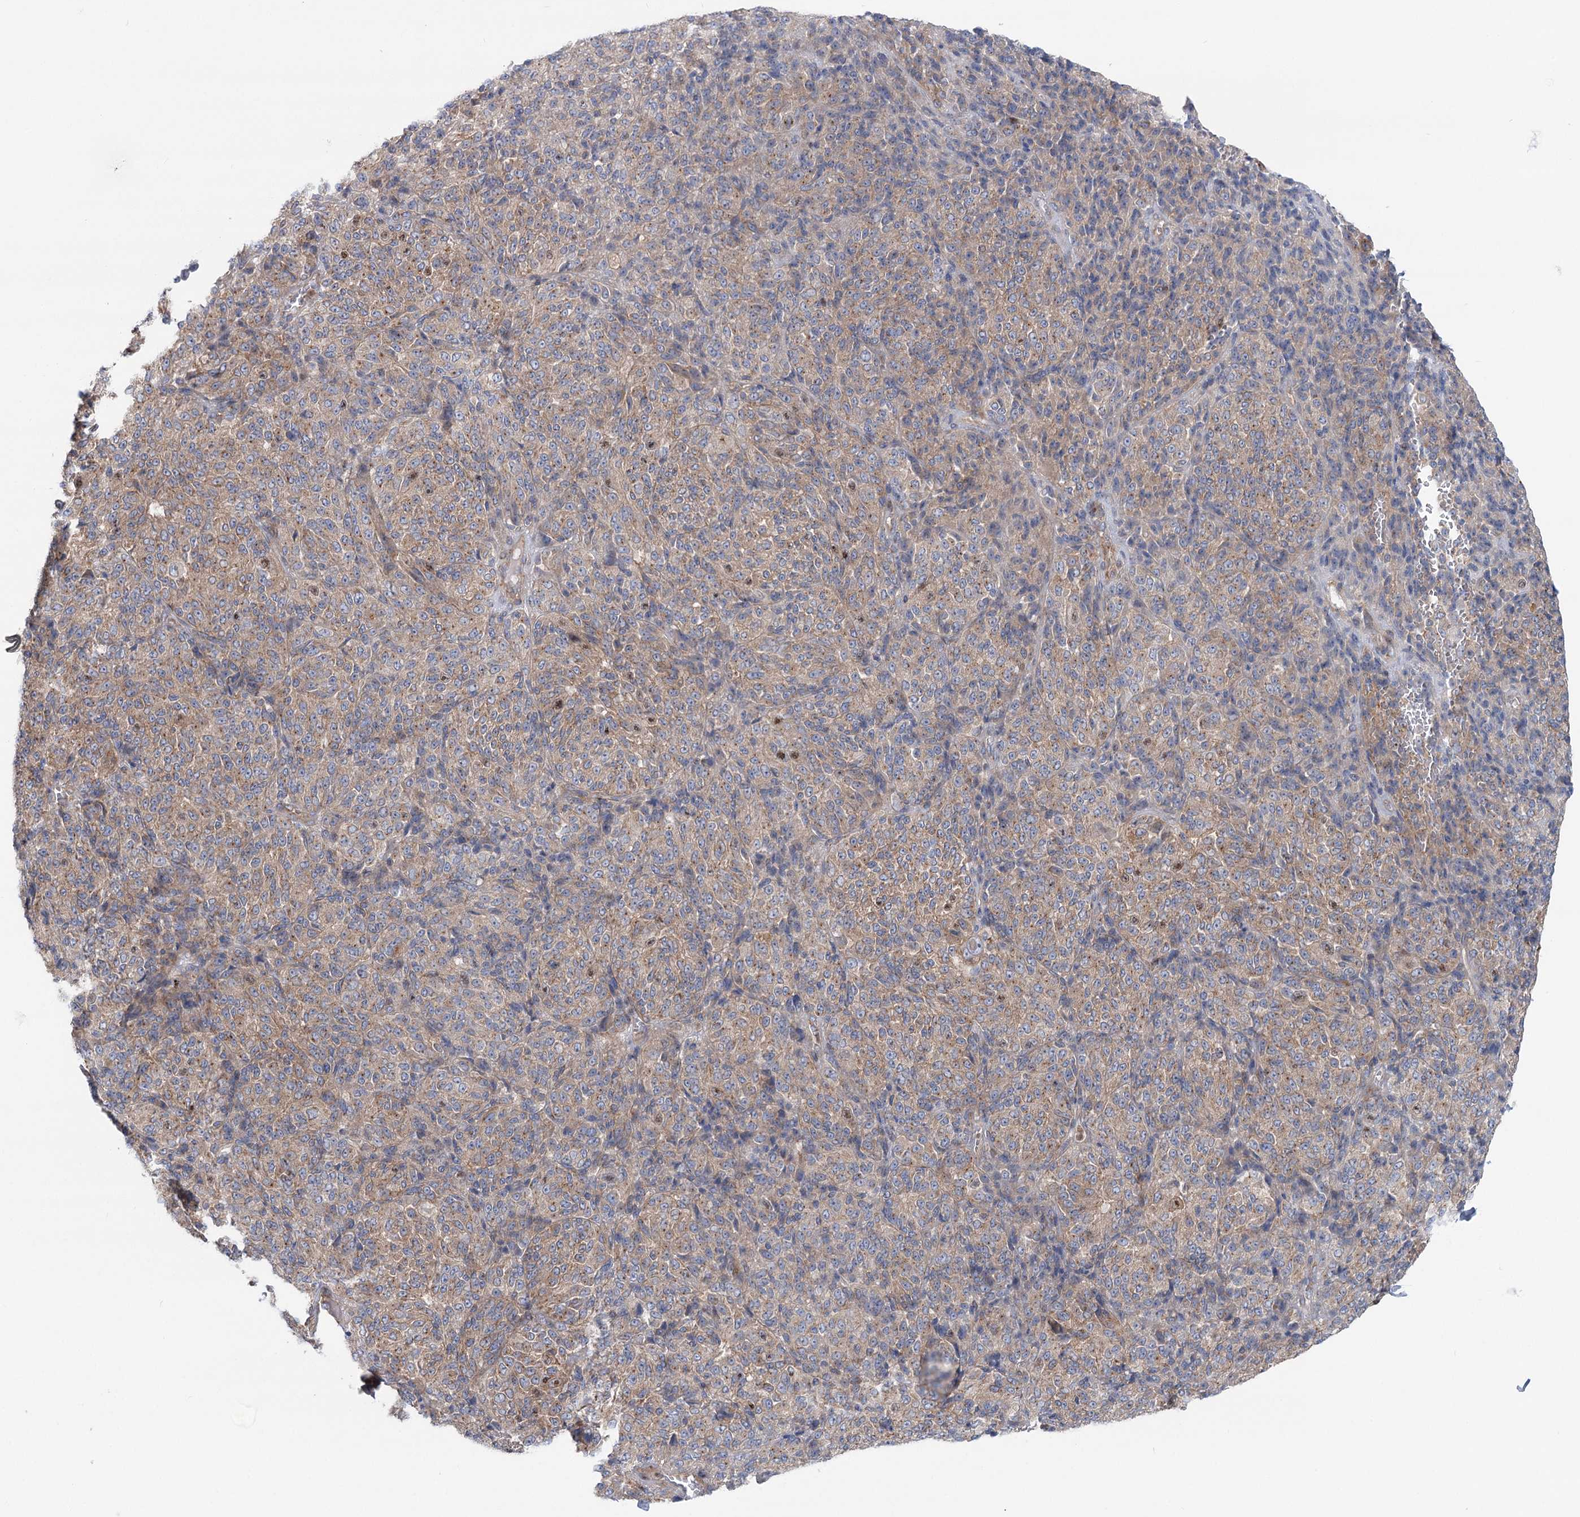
{"staining": {"intensity": "weak", "quantity": "25%-75%", "location": "cytoplasmic/membranous"}, "tissue": "melanoma", "cell_type": "Tumor cells", "image_type": "cancer", "snomed": [{"axis": "morphology", "description": "Malignant melanoma, Metastatic site"}, {"axis": "topography", "description": "Brain"}], "caption": "Human melanoma stained with a brown dye displays weak cytoplasmic/membranous positive expression in approximately 25%-75% of tumor cells.", "gene": "SCN11A", "patient": {"sex": "female", "age": 56}}